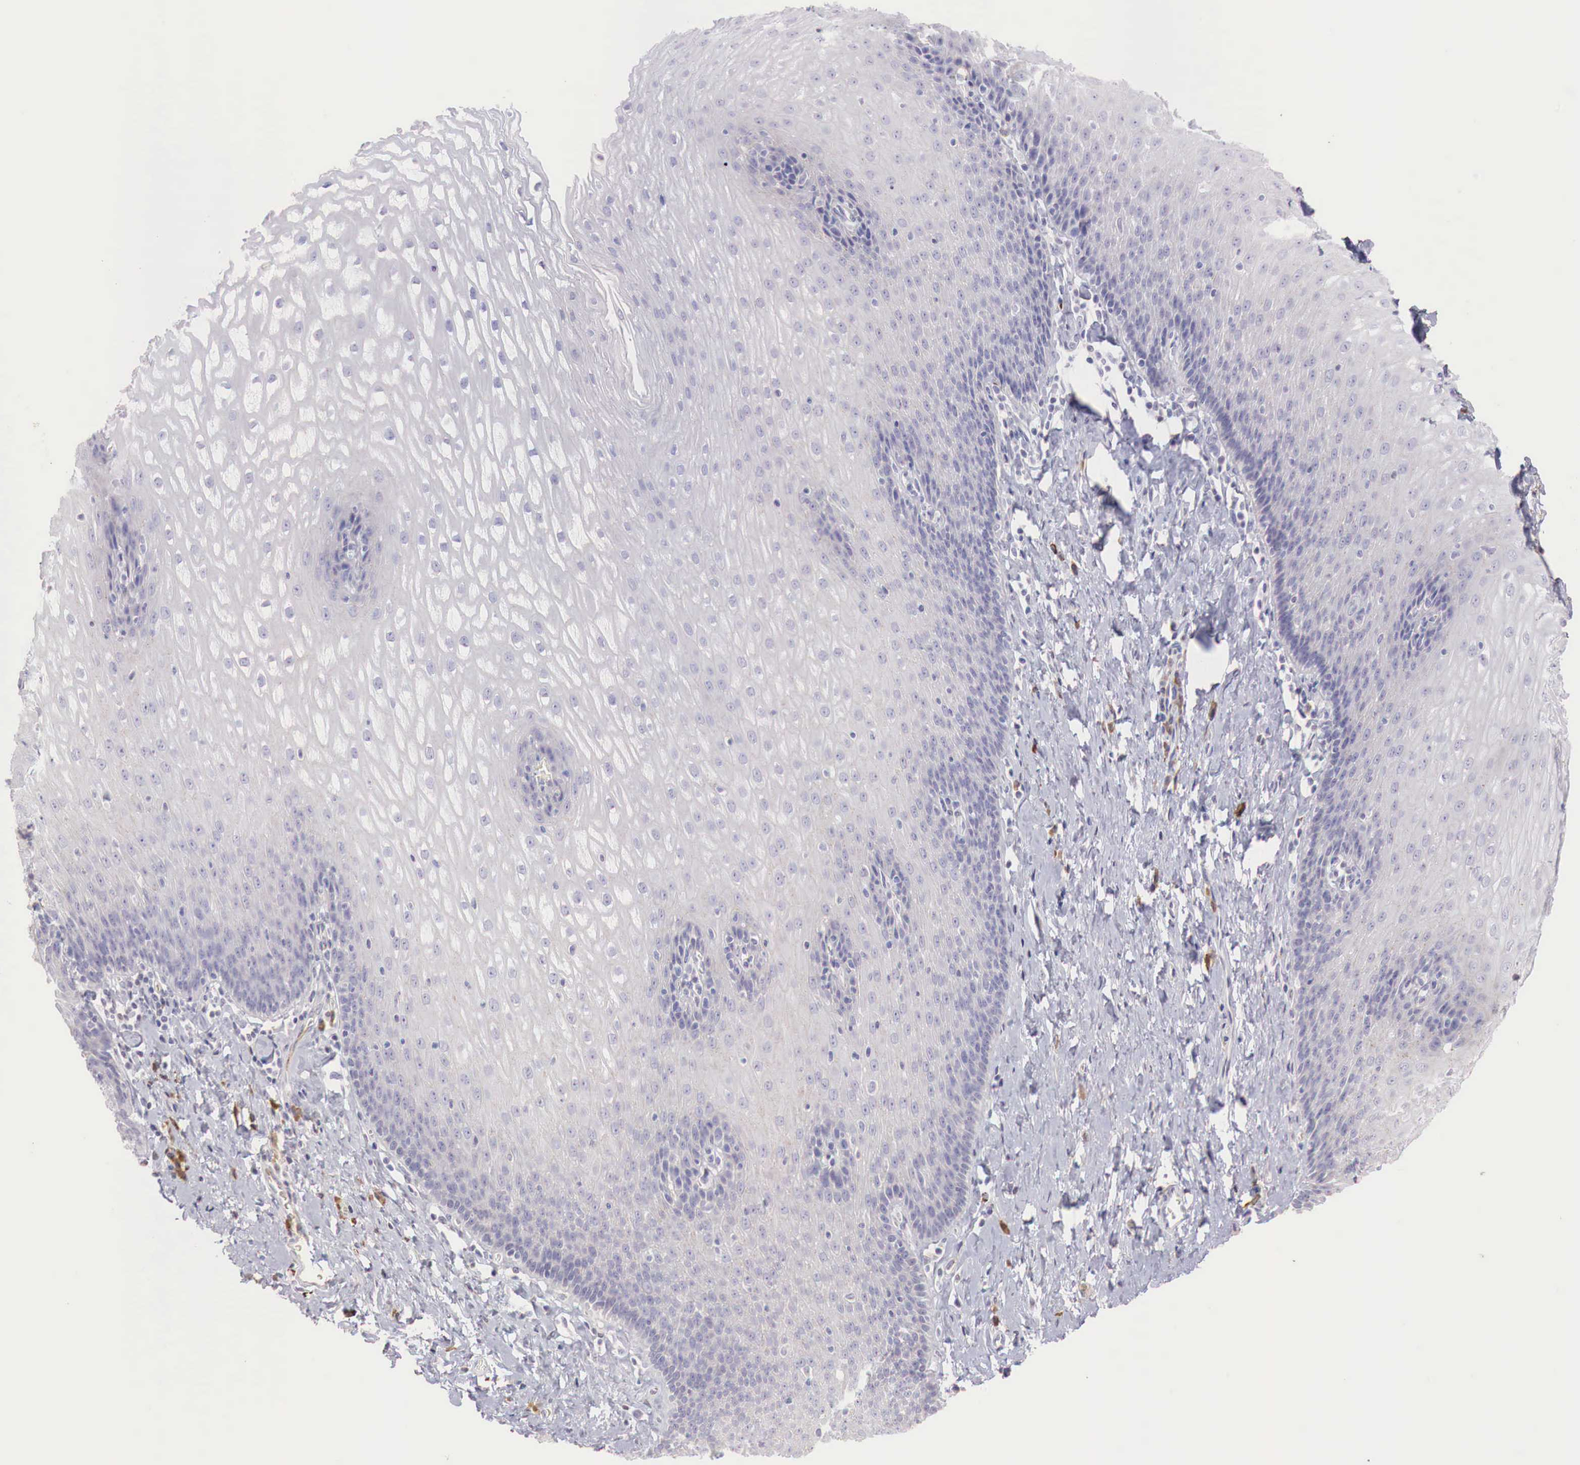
{"staining": {"intensity": "negative", "quantity": "none", "location": "none"}, "tissue": "esophagus", "cell_type": "Squamous epithelial cells", "image_type": "normal", "snomed": [{"axis": "morphology", "description": "Normal tissue, NOS"}, {"axis": "topography", "description": "Esophagus"}], "caption": "High magnification brightfield microscopy of normal esophagus stained with DAB (3,3'-diaminobenzidine) (brown) and counterstained with hematoxylin (blue): squamous epithelial cells show no significant positivity. (DAB (3,3'-diaminobenzidine) immunohistochemistry, high magnification).", "gene": "XPNPEP2", "patient": {"sex": "female", "age": 61}}